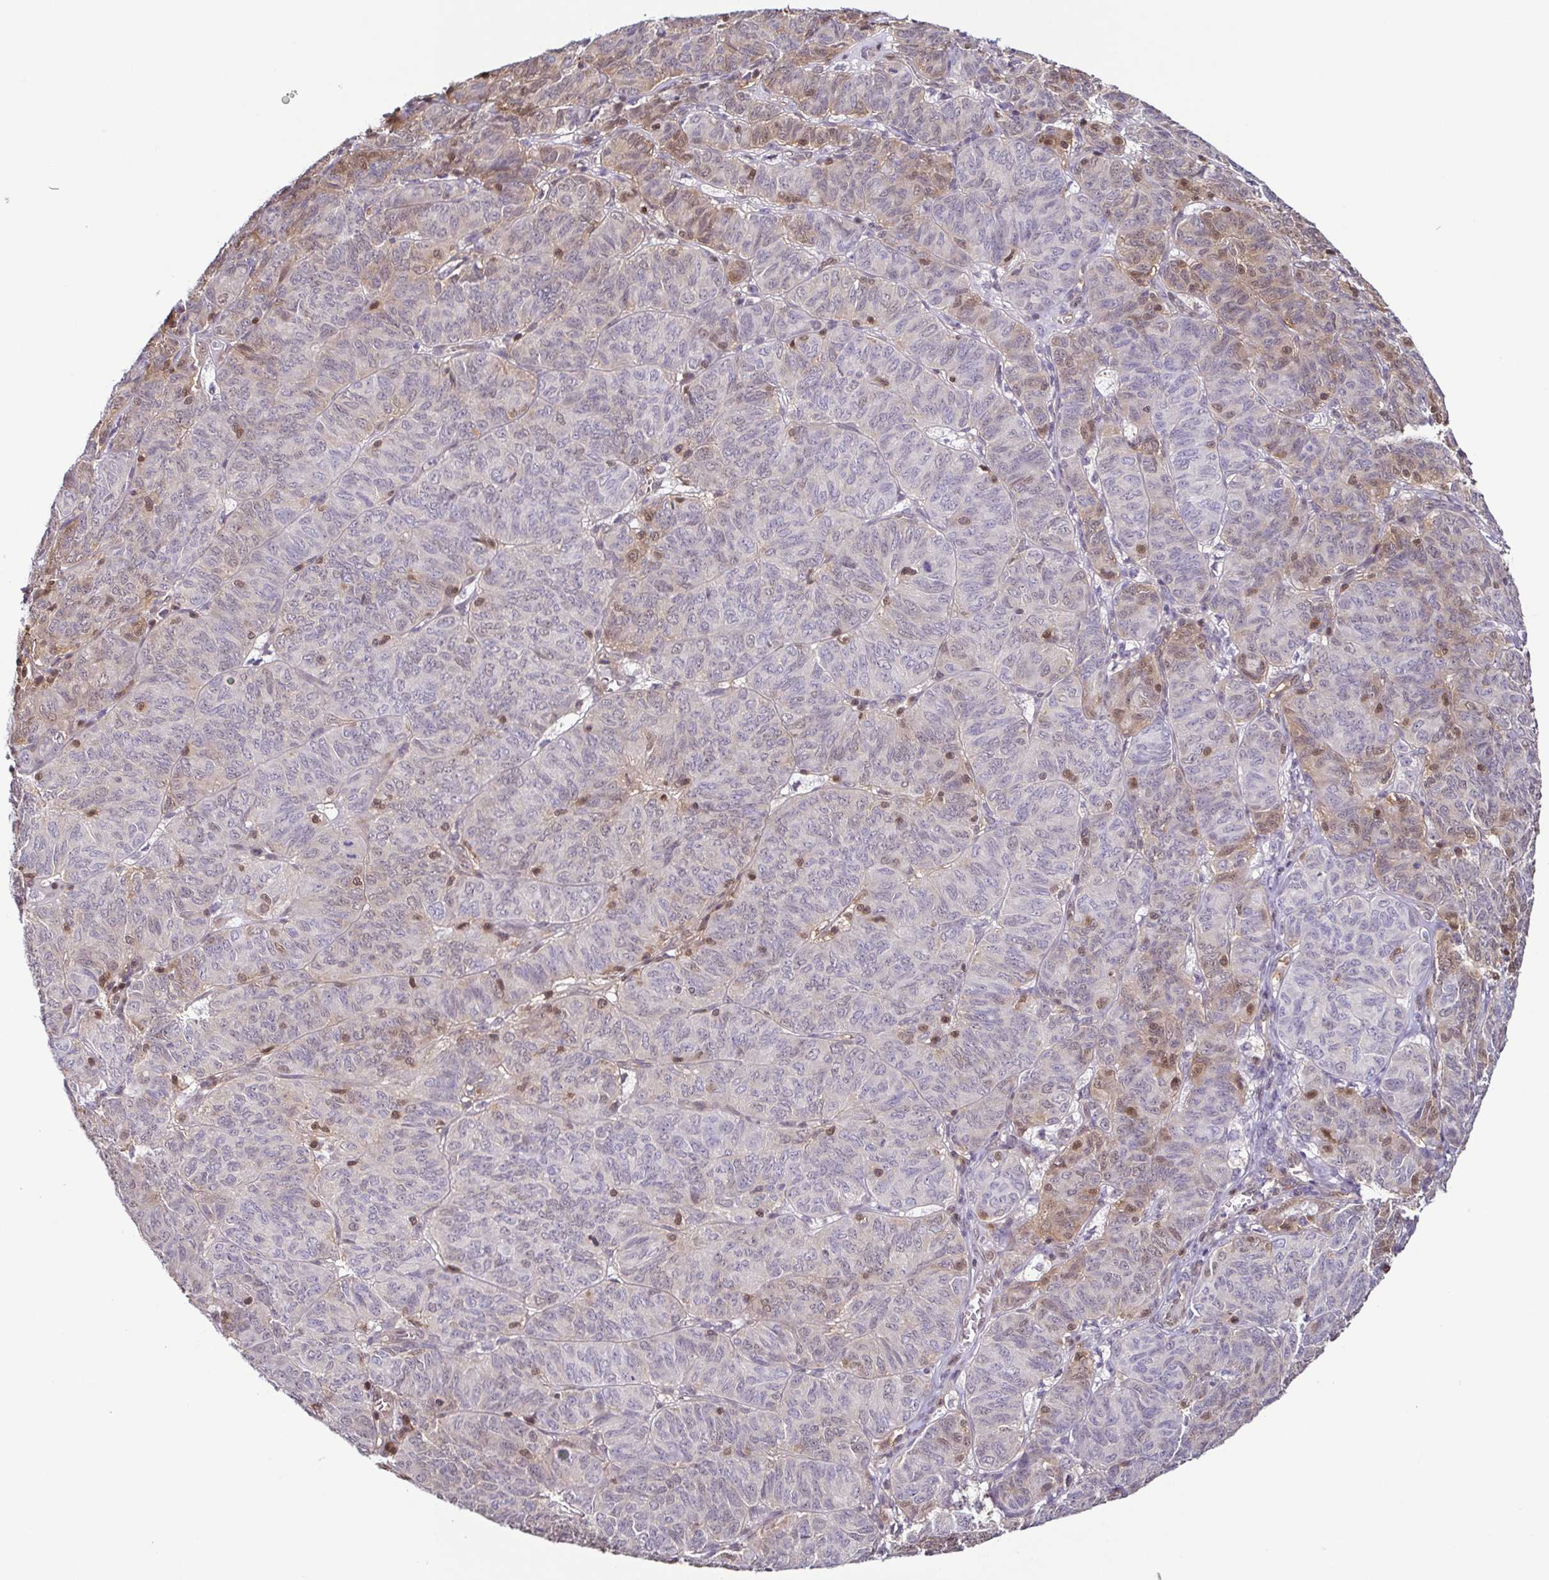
{"staining": {"intensity": "weak", "quantity": "<25%", "location": "nuclear"}, "tissue": "ovarian cancer", "cell_type": "Tumor cells", "image_type": "cancer", "snomed": [{"axis": "morphology", "description": "Carcinoma, endometroid"}, {"axis": "topography", "description": "Ovary"}], "caption": "Tumor cells are negative for brown protein staining in ovarian cancer (endometroid carcinoma).", "gene": "PSMB9", "patient": {"sex": "female", "age": 80}}